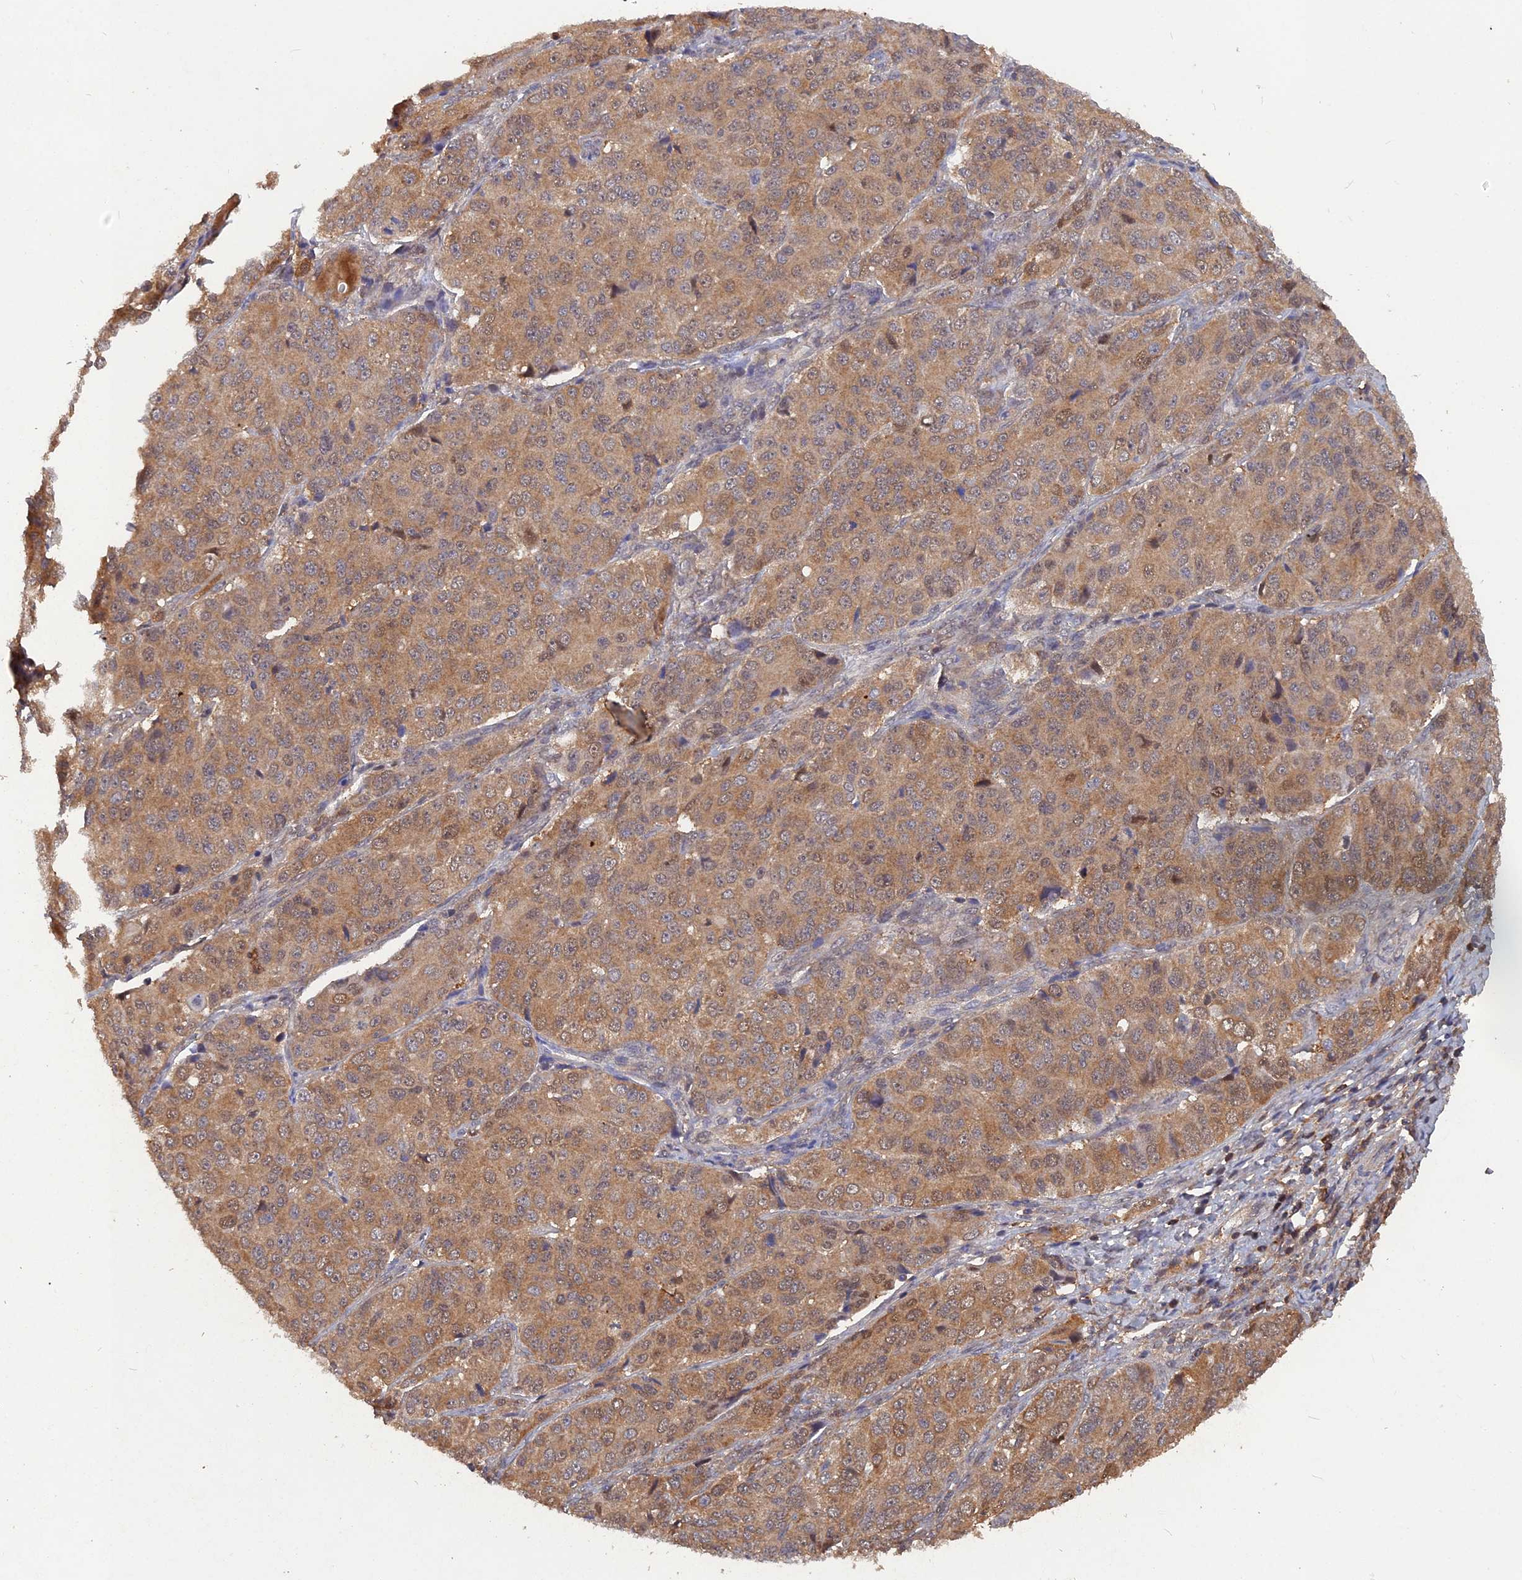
{"staining": {"intensity": "moderate", "quantity": ">75%", "location": "cytoplasmic/membranous,nuclear"}, "tissue": "ovarian cancer", "cell_type": "Tumor cells", "image_type": "cancer", "snomed": [{"axis": "morphology", "description": "Carcinoma, endometroid"}, {"axis": "topography", "description": "Ovary"}], "caption": "An image of human endometroid carcinoma (ovarian) stained for a protein demonstrates moderate cytoplasmic/membranous and nuclear brown staining in tumor cells.", "gene": "BLVRA", "patient": {"sex": "female", "age": 51}}